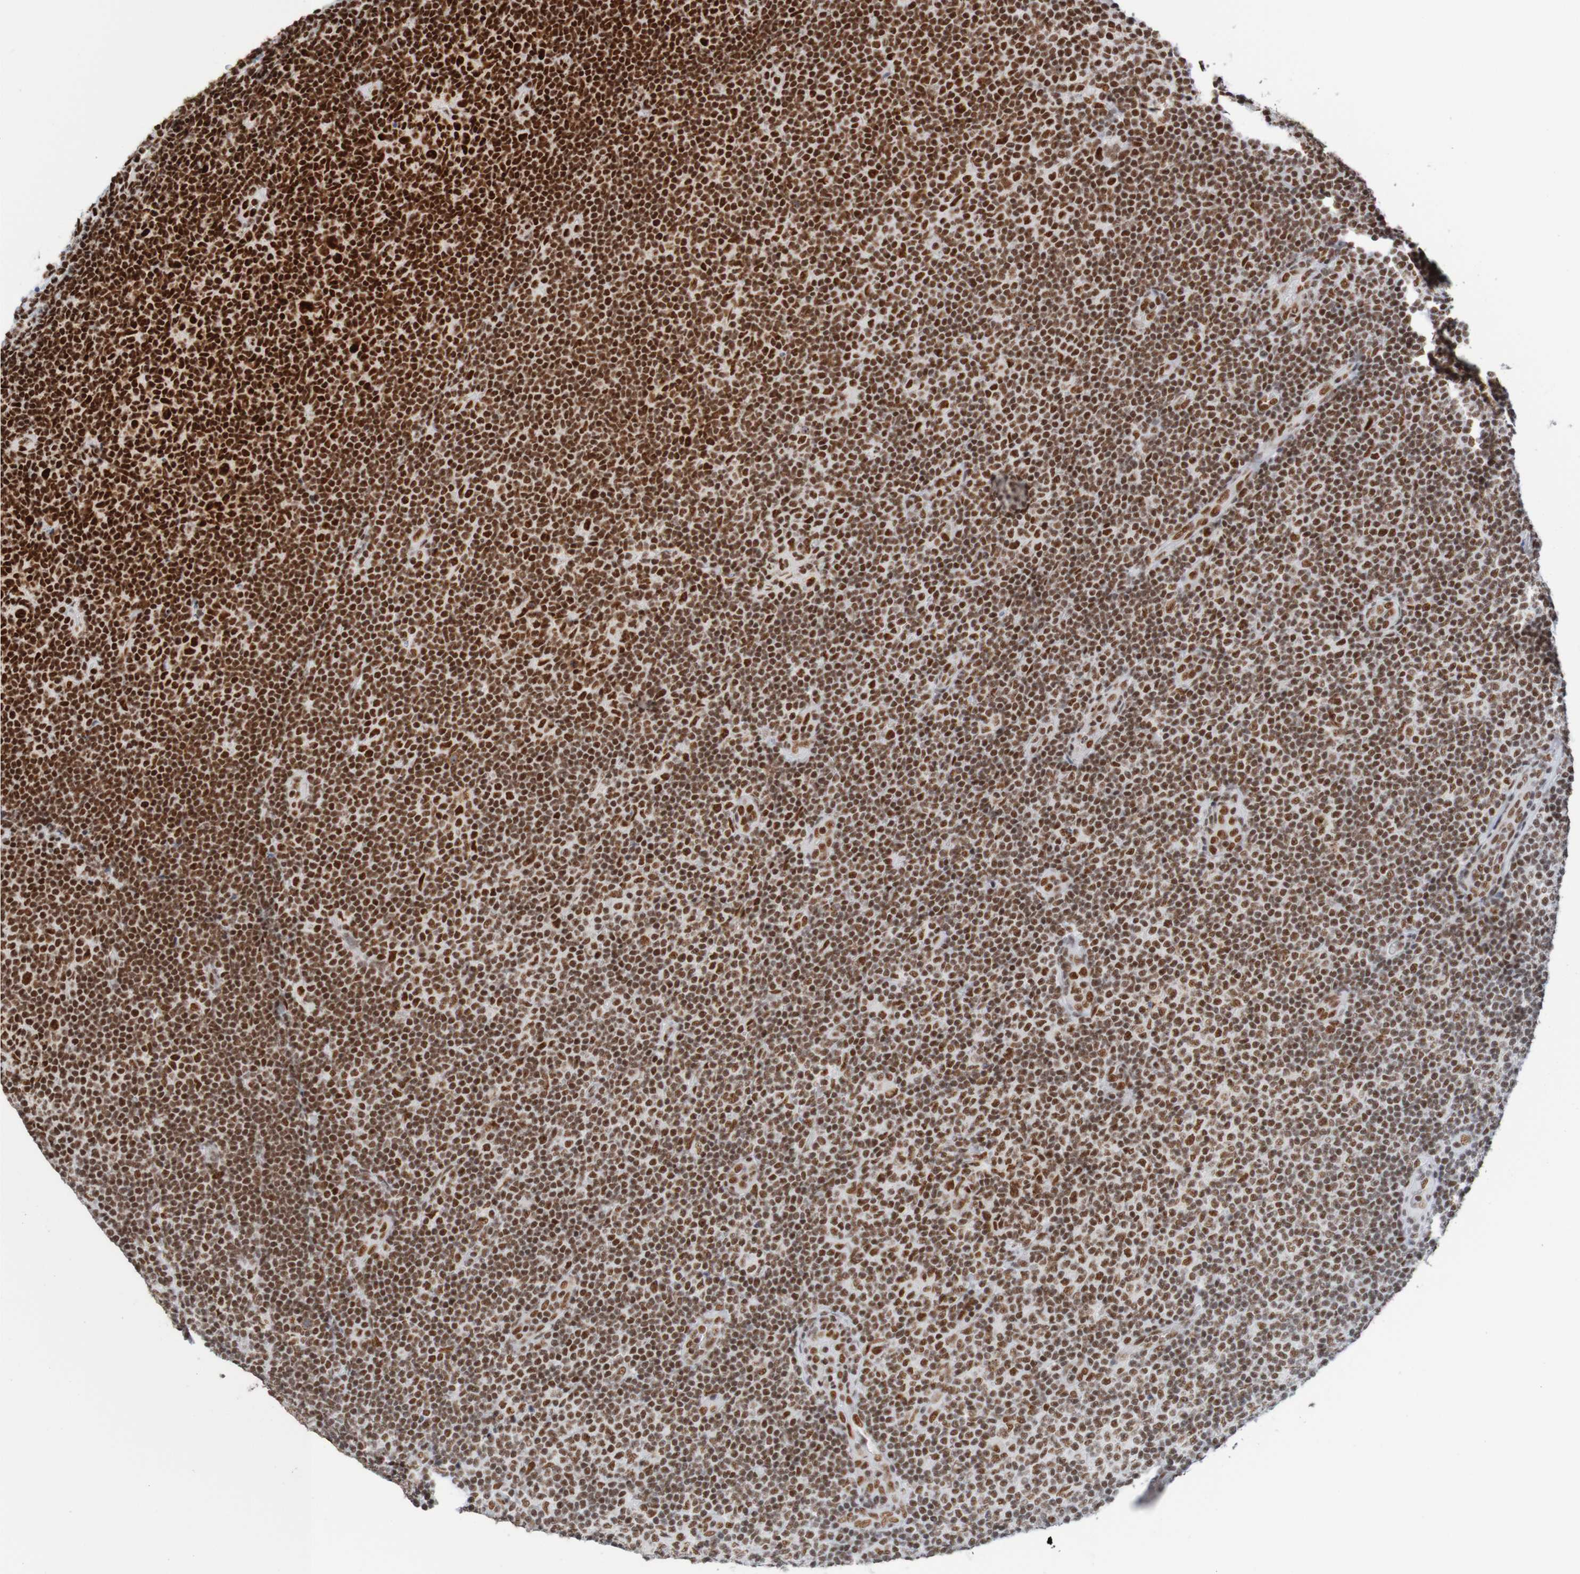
{"staining": {"intensity": "strong", "quantity": ">75%", "location": "nuclear"}, "tissue": "lymphoma", "cell_type": "Tumor cells", "image_type": "cancer", "snomed": [{"axis": "morphology", "description": "Malignant lymphoma, non-Hodgkin's type, Low grade"}, {"axis": "topography", "description": "Lymph node"}], "caption": "This micrograph shows low-grade malignant lymphoma, non-Hodgkin's type stained with immunohistochemistry to label a protein in brown. The nuclear of tumor cells show strong positivity for the protein. Nuclei are counter-stained blue.", "gene": "THRAP3", "patient": {"sex": "male", "age": 83}}